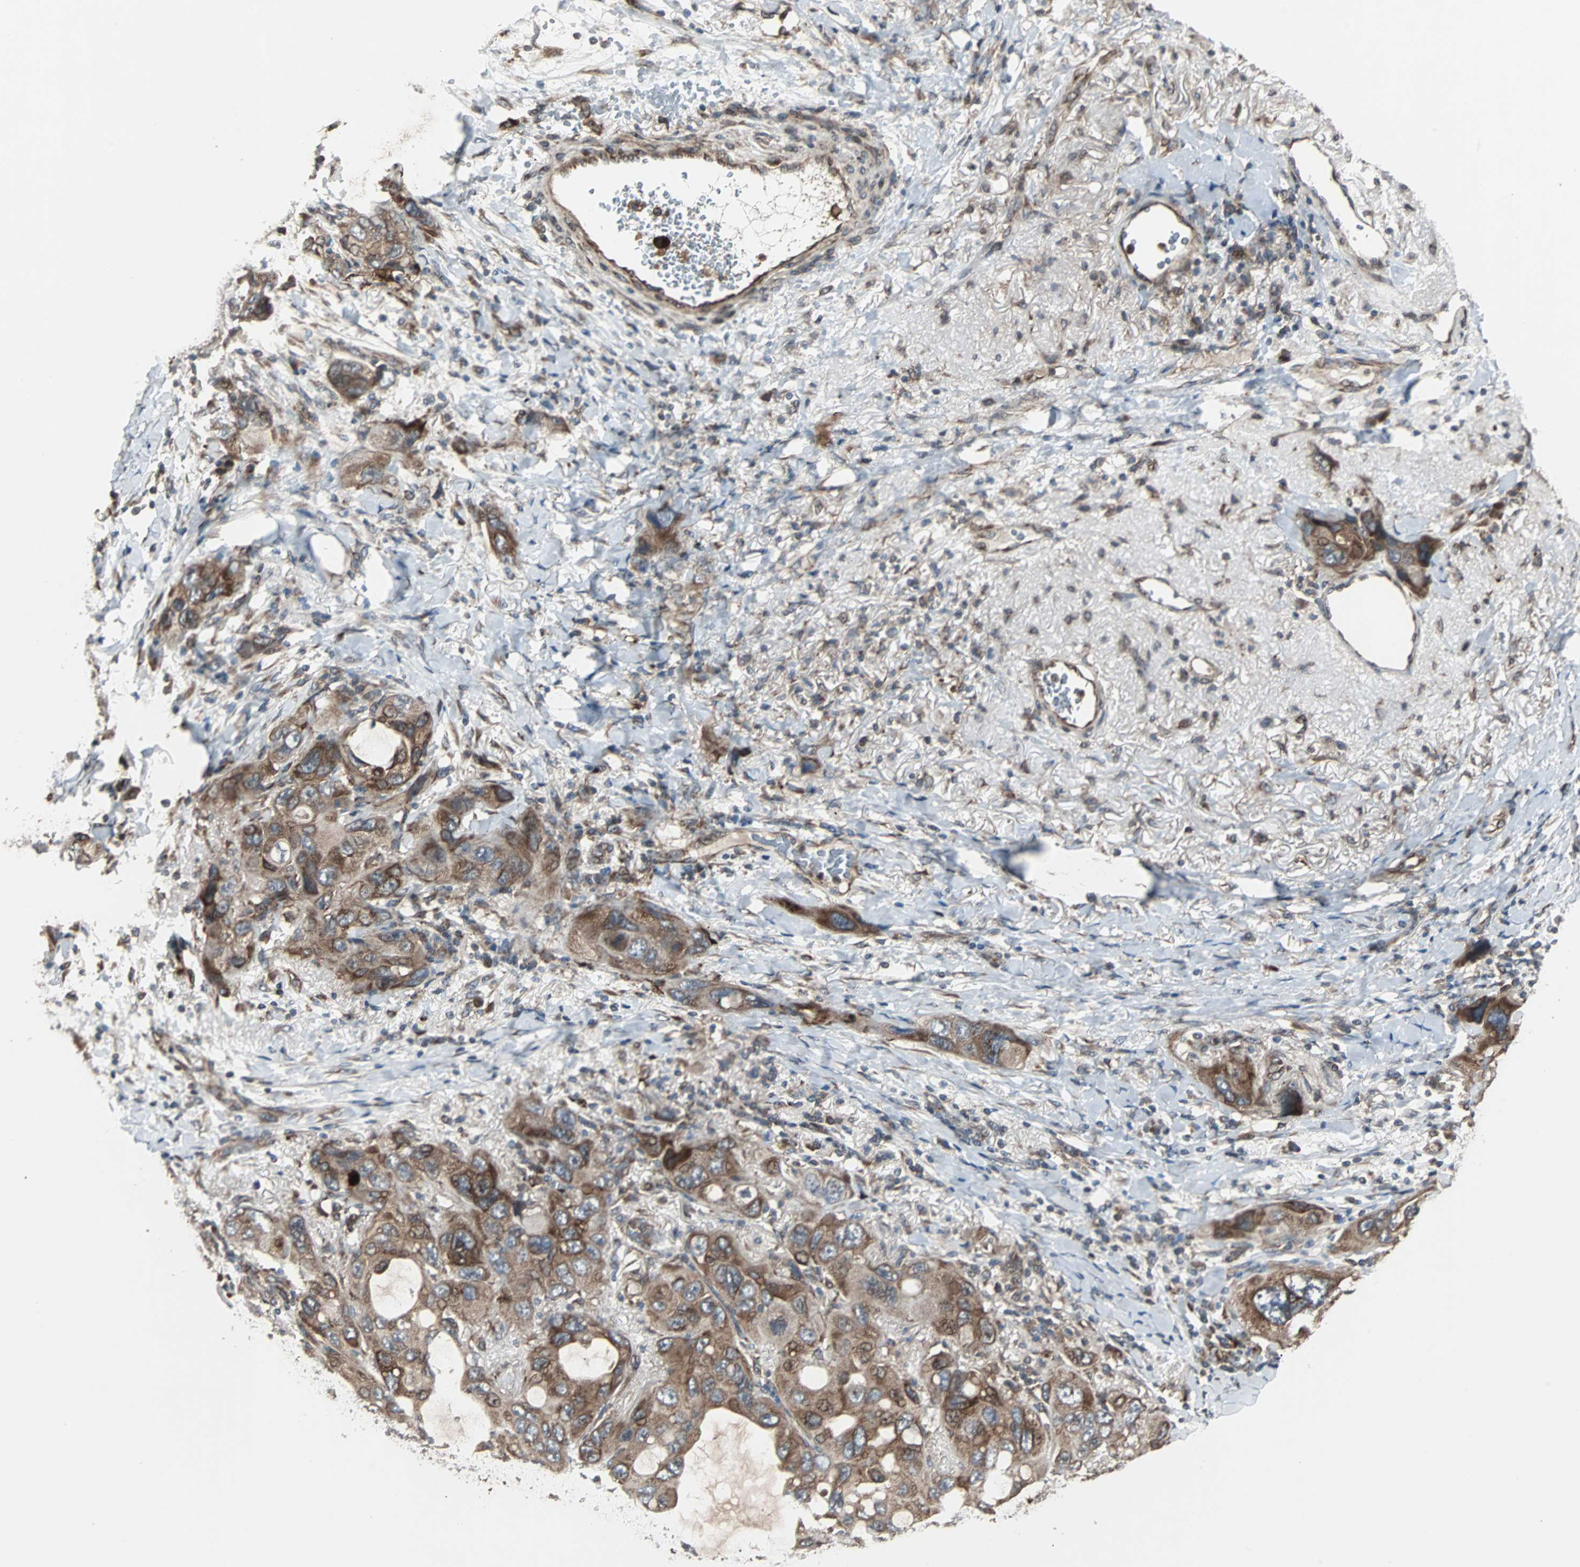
{"staining": {"intensity": "moderate", "quantity": ">75%", "location": "cytoplasmic/membranous"}, "tissue": "lung cancer", "cell_type": "Tumor cells", "image_type": "cancer", "snomed": [{"axis": "morphology", "description": "Squamous cell carcinoma, NOS"}, {"axis": "topography", "description": "Lung"}], "caption": "Tumor cells reveal medium levels of moderate cytoplasmic/membranous positivity in about >75% of cells in squamous cell carcinoma (lung). The staining was performed using DAB, with brown indicating positive protein expression. Nuclei are stained blue with hematoxylin.", "gene": "RAB7A", "patient": {"sex": "female", "age": 73}}